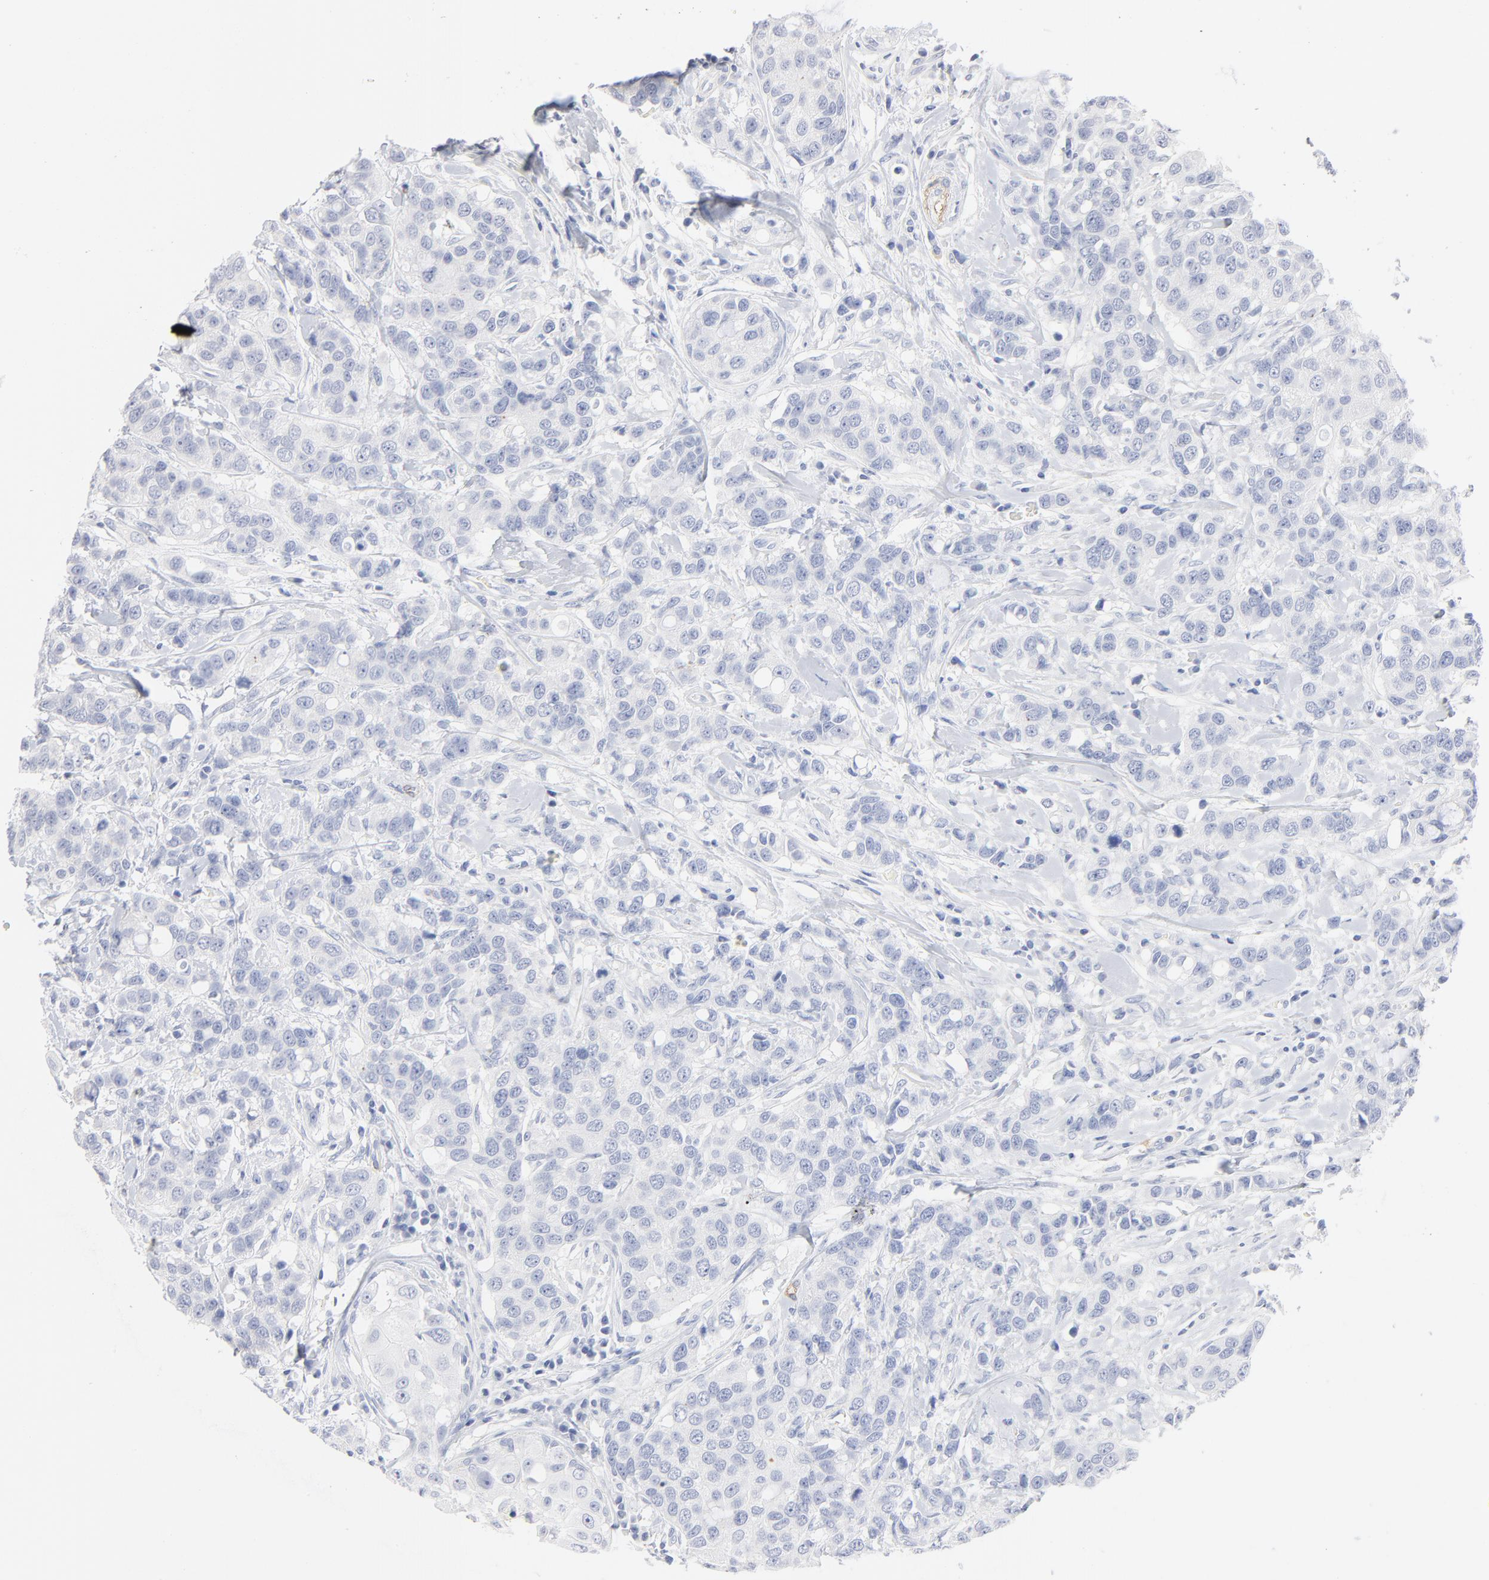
{"staining": {"intensity": "negative", "quantity": "none", "location": "none"}, "tissue": "breast cancer", "cell_type": "Tumor cells", "image_type": "cancer", "snomed": [{"axis": "morphology", "description": "Duct carcinoma"}, {"axis": "topography", "description": "Breast"}], "caption": "Immunohistochemistry (IHC) histopathology image of invasive ductal carcinoma (breast) stained for a protein (brown), which exhibits no positivity in tumor cells.", "gene": "AGTR1", "patient": {"sex": "female", "age": 27}}